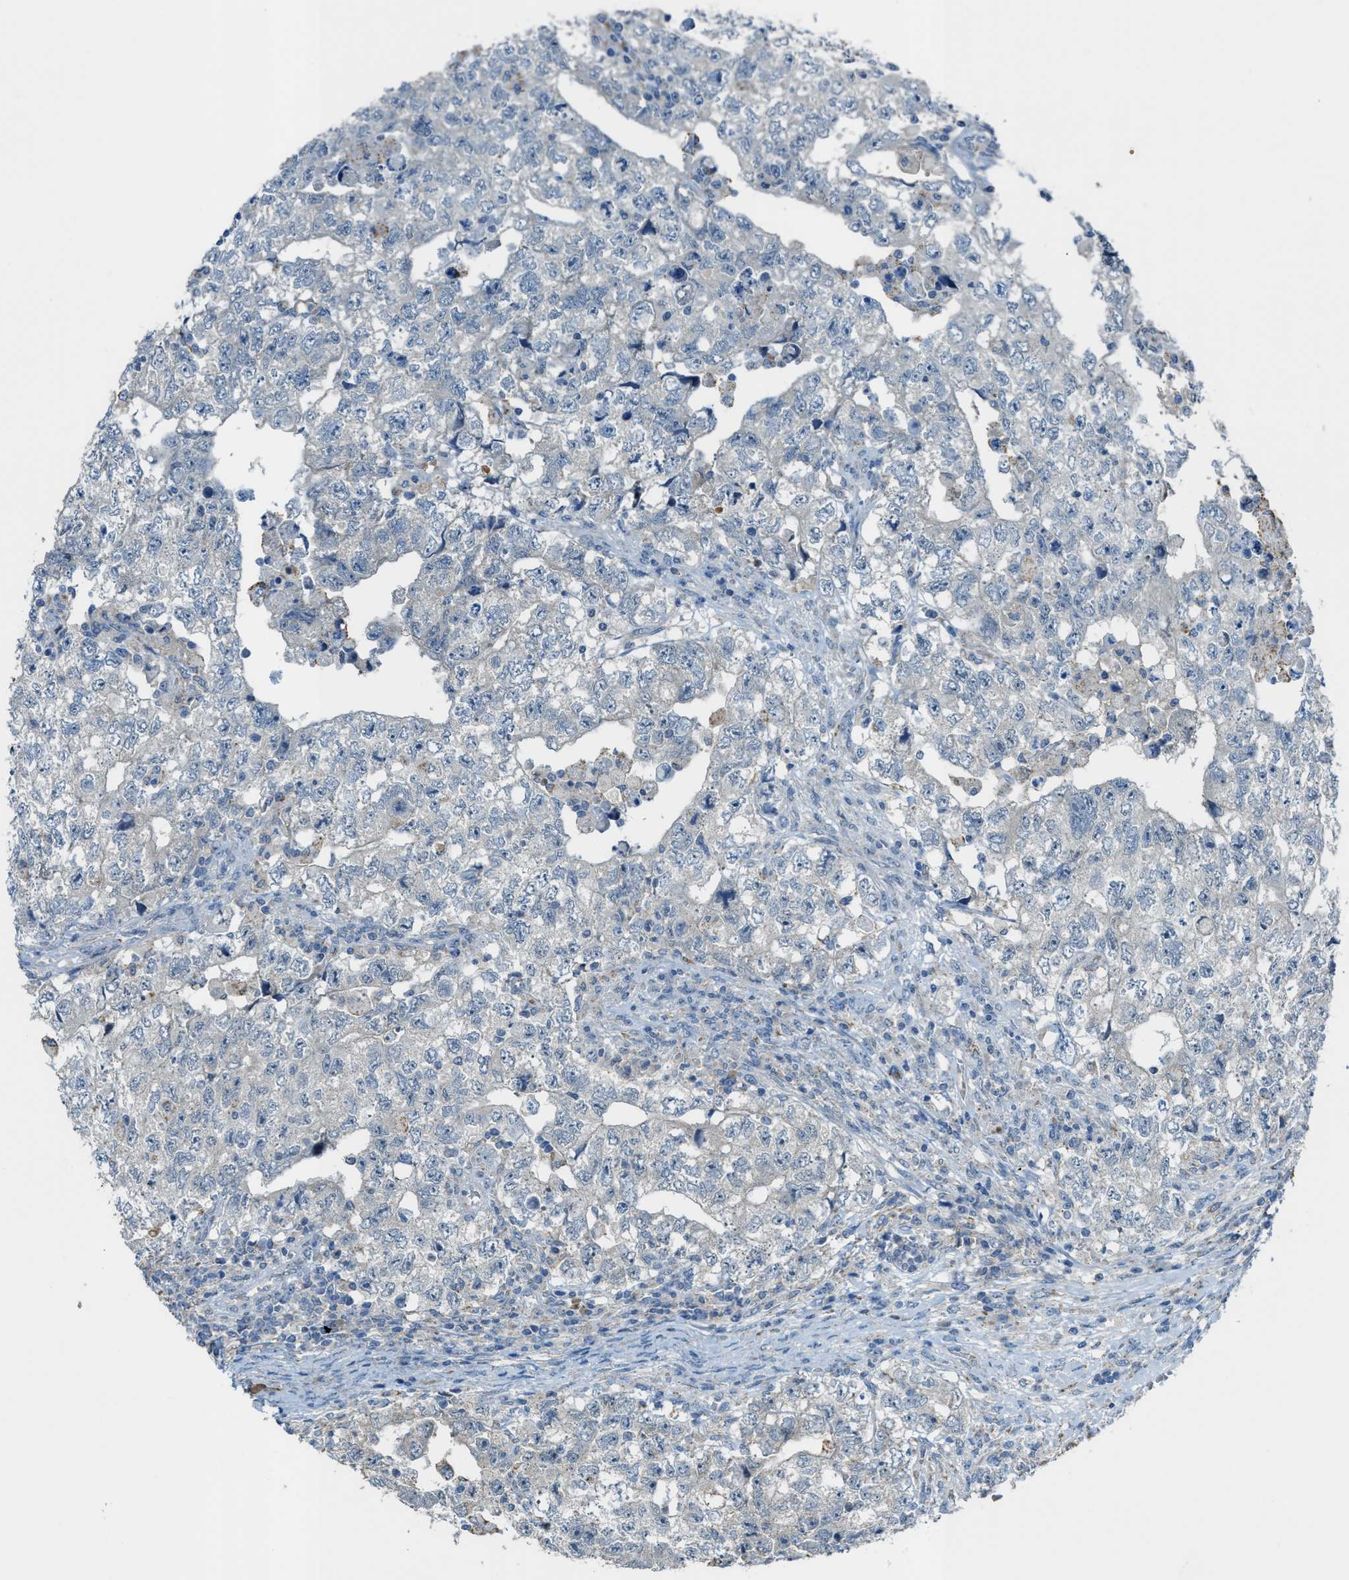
{"staining": {"intensity": "negative", "quantity": "none", "location": "none"}, "tissue": "testis cancer", "cell_type": "Tumor cells", "image_type": "cancer", "snomed": [{"axis": "morphology", "description": "Carcinoma, Embryonal, NOS"}, {"axis": "topography", "description": "Testis"}], "caption": "This is an immunohistochemistry photomicrograph of human embryonal carcinoma (testis). There is no staining in tumor cells.", "gene": "CDON", "patient": {"sex": "male", "age": 36}}